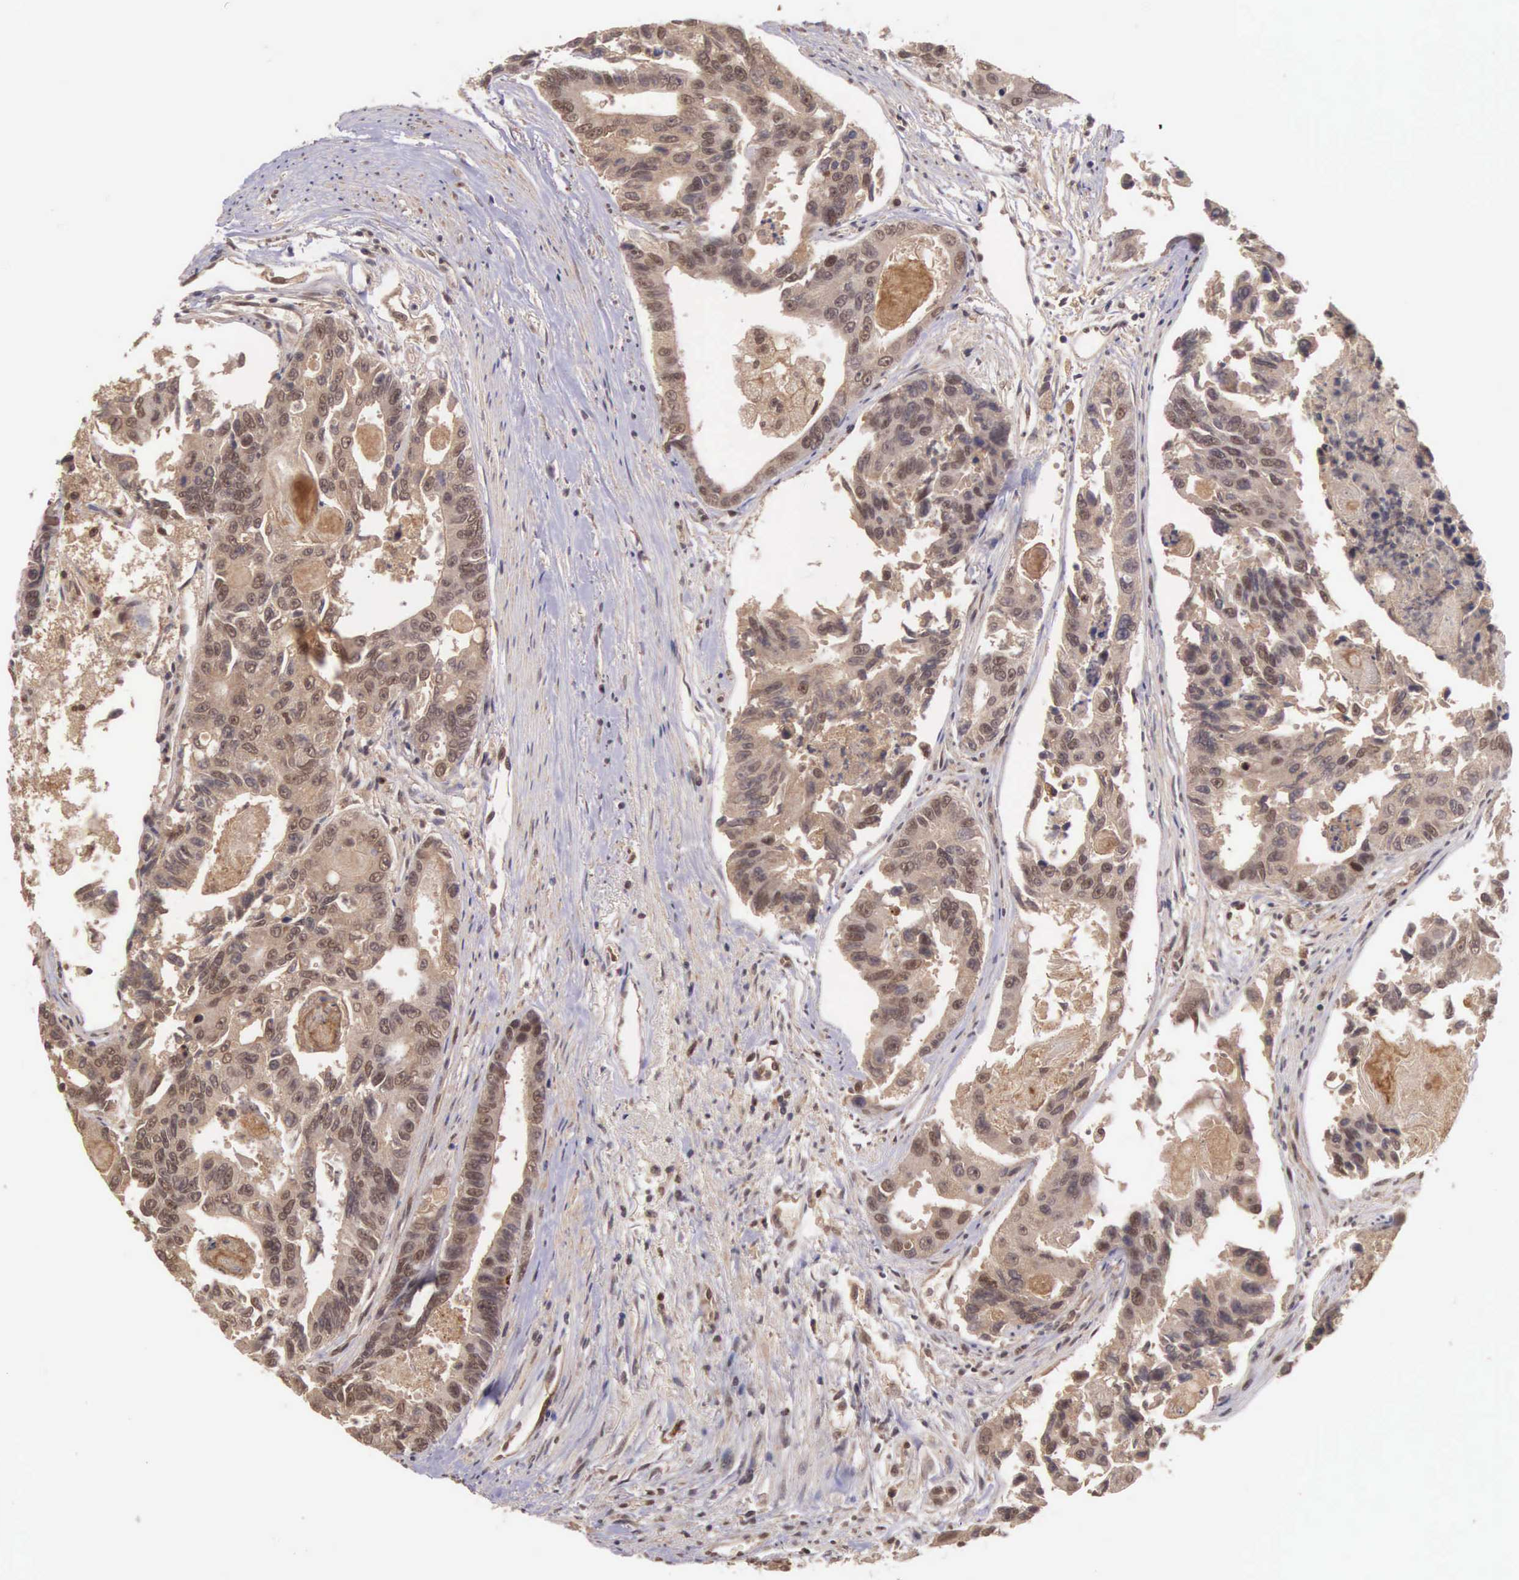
{"staining": {"intensity": "moderate", "quantity": ">75%", "location": "cytoplasmic/membranous"}, "tissue": "colorectal cancer", "cell_type": "Tumor cells", "image_type": "cancer", "snomed": [{"axis": "morphology", "description": "Adenocarcinoma, NOS"}, {"axis": "topography", "description": "Colon"}], "caption": "A high-resolution photomicrograph shows IHC staining of adenocarcinoma (colorectal), which shows moderate cytoplasmic/membranous positivity in approximately >75% of tumor cells.", "gene": "VASH1", "patient": {"sex": "female", "age": 86}}